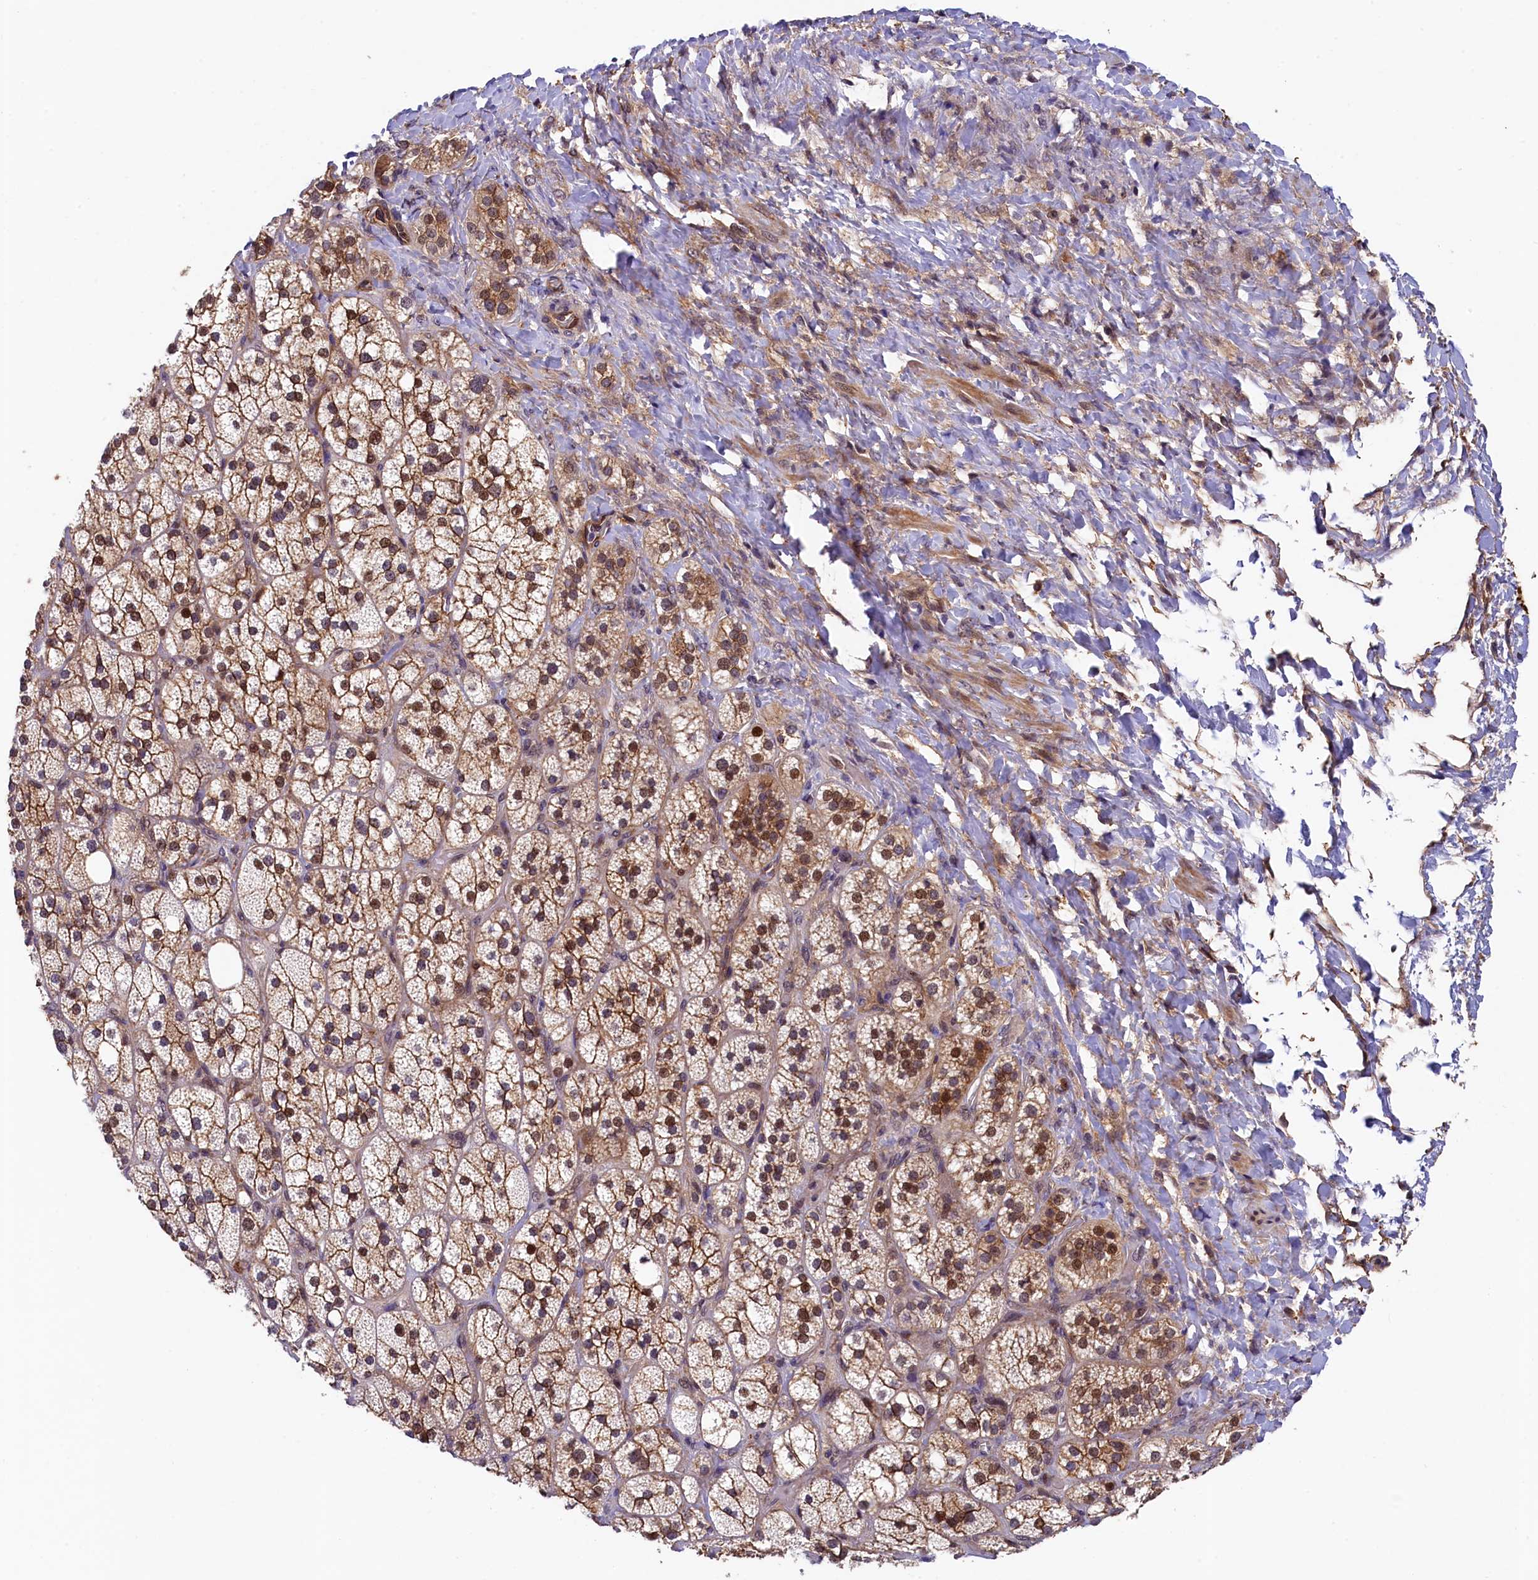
{"staining": {"intensity": "moderate", "quantity": ">75%", "location": "cytoplasmic/membranous,nuclear"}, "tissue": "adrenal gland", "cell_type": "Glandular cells", "image_type": "normal", "snomed": [{"axis": "morphology", "description": "Normal tissue, NOS"}, {"axis": "topography", "description": "Adrenal gland"}], "caption": "A photomicrograph of human adrenal gland stained for a protein reveals moderate cytoplasmic/membranous,nuclear brown staining in glandular cells.", "gene": "ARL14EP", "patient": {"sex": "male", "age": 61}}